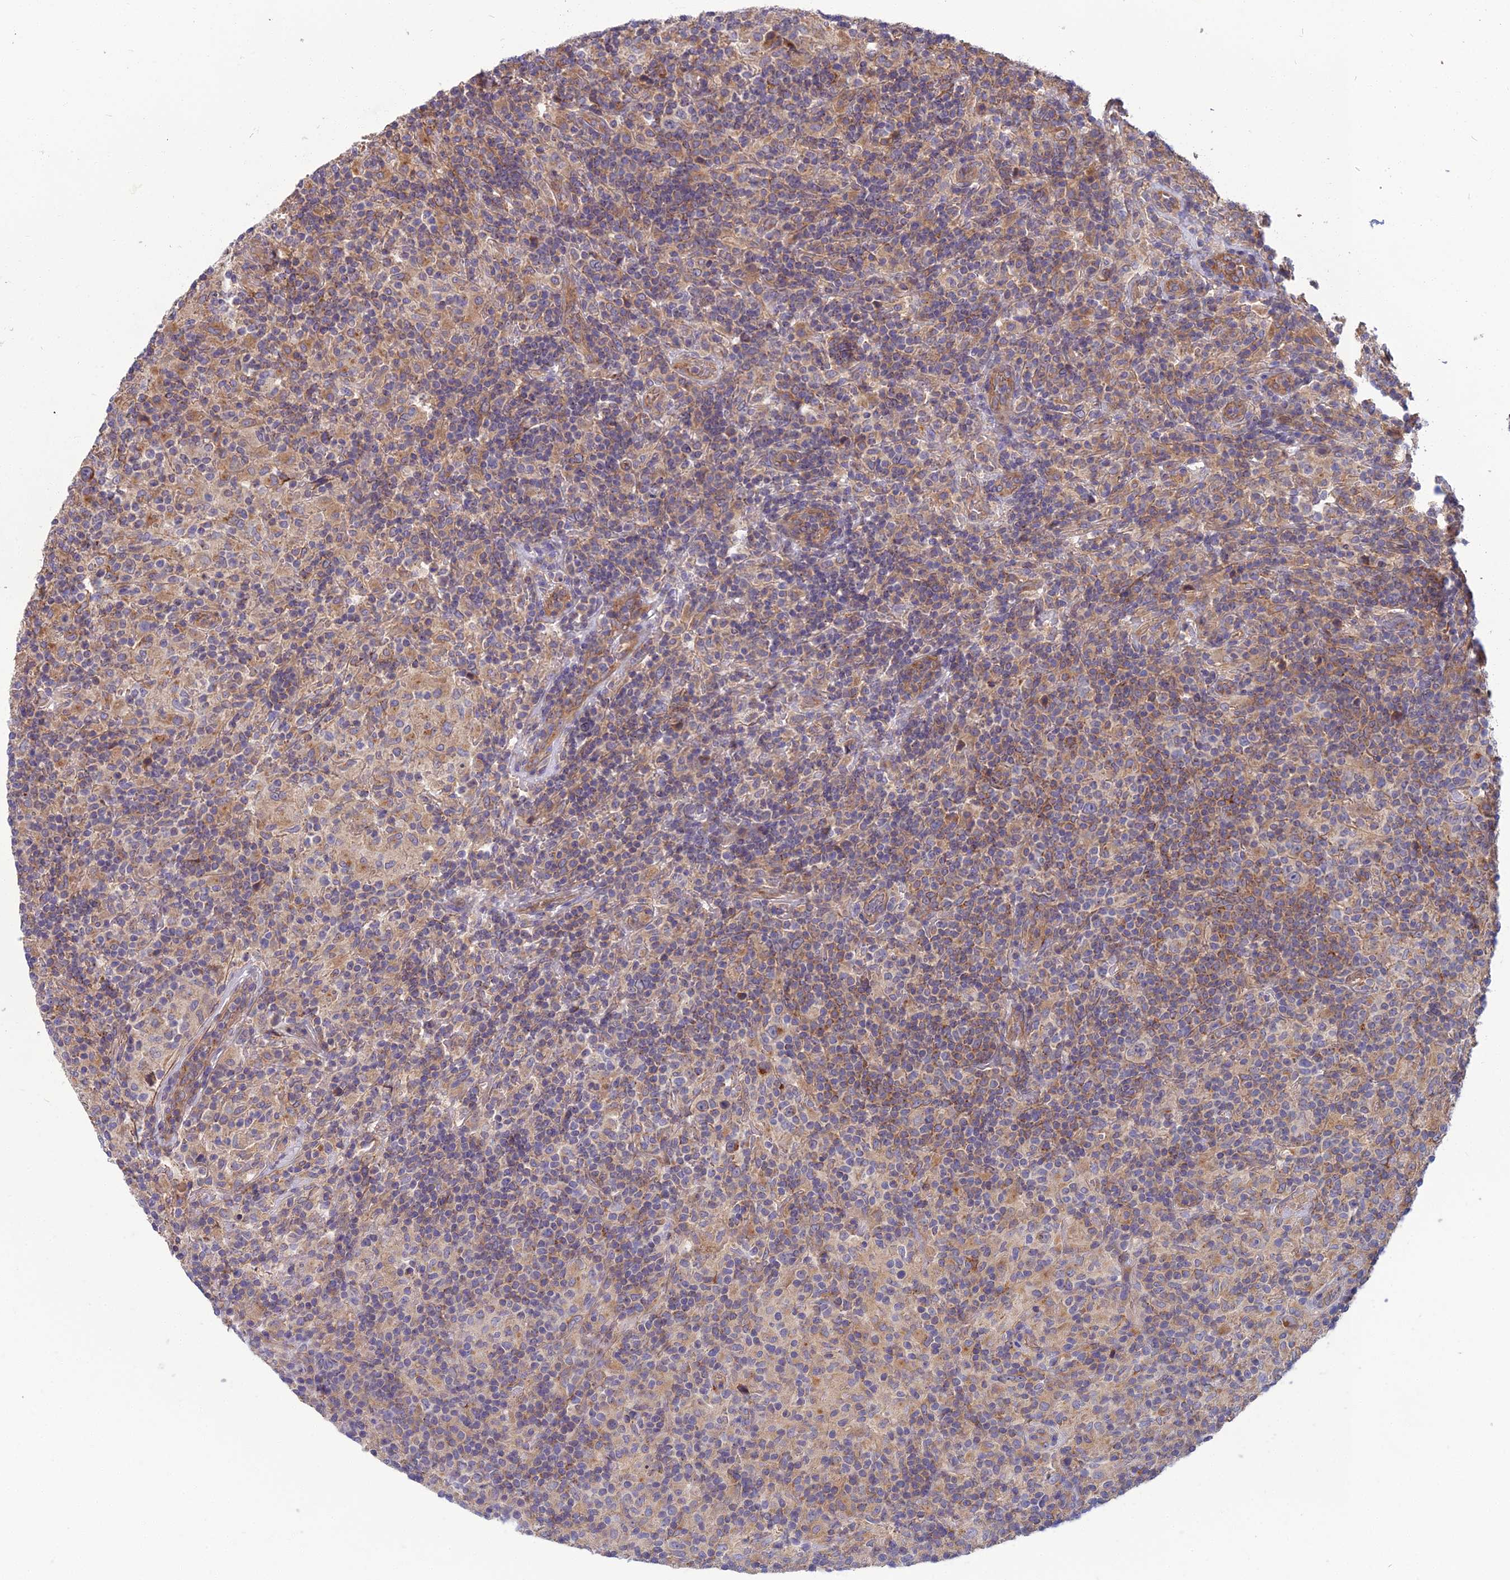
{"staining": {"intensity": "moderate", "quantity": "<25%", "location": "cytoplasmic/membranous"}, "tissue": "lymphoma", "cell_type": "Tumor cells", "image_type": "cancer", "snomed": [{"axis": "morphology", "description": "Hodgkin's disease, NOS"}, {"axis": "topography", "description": "Lymph node"}], "caption": "Lymphoma stained with immunohistochemistry demonstrates moderate cytoplasmic/membranous positivity in about <25% of tumor cells. (IHC, brightfield microscopy, high magnification).", "gene": "WDR24", "patient": {"sex": "male", "age": 70}}